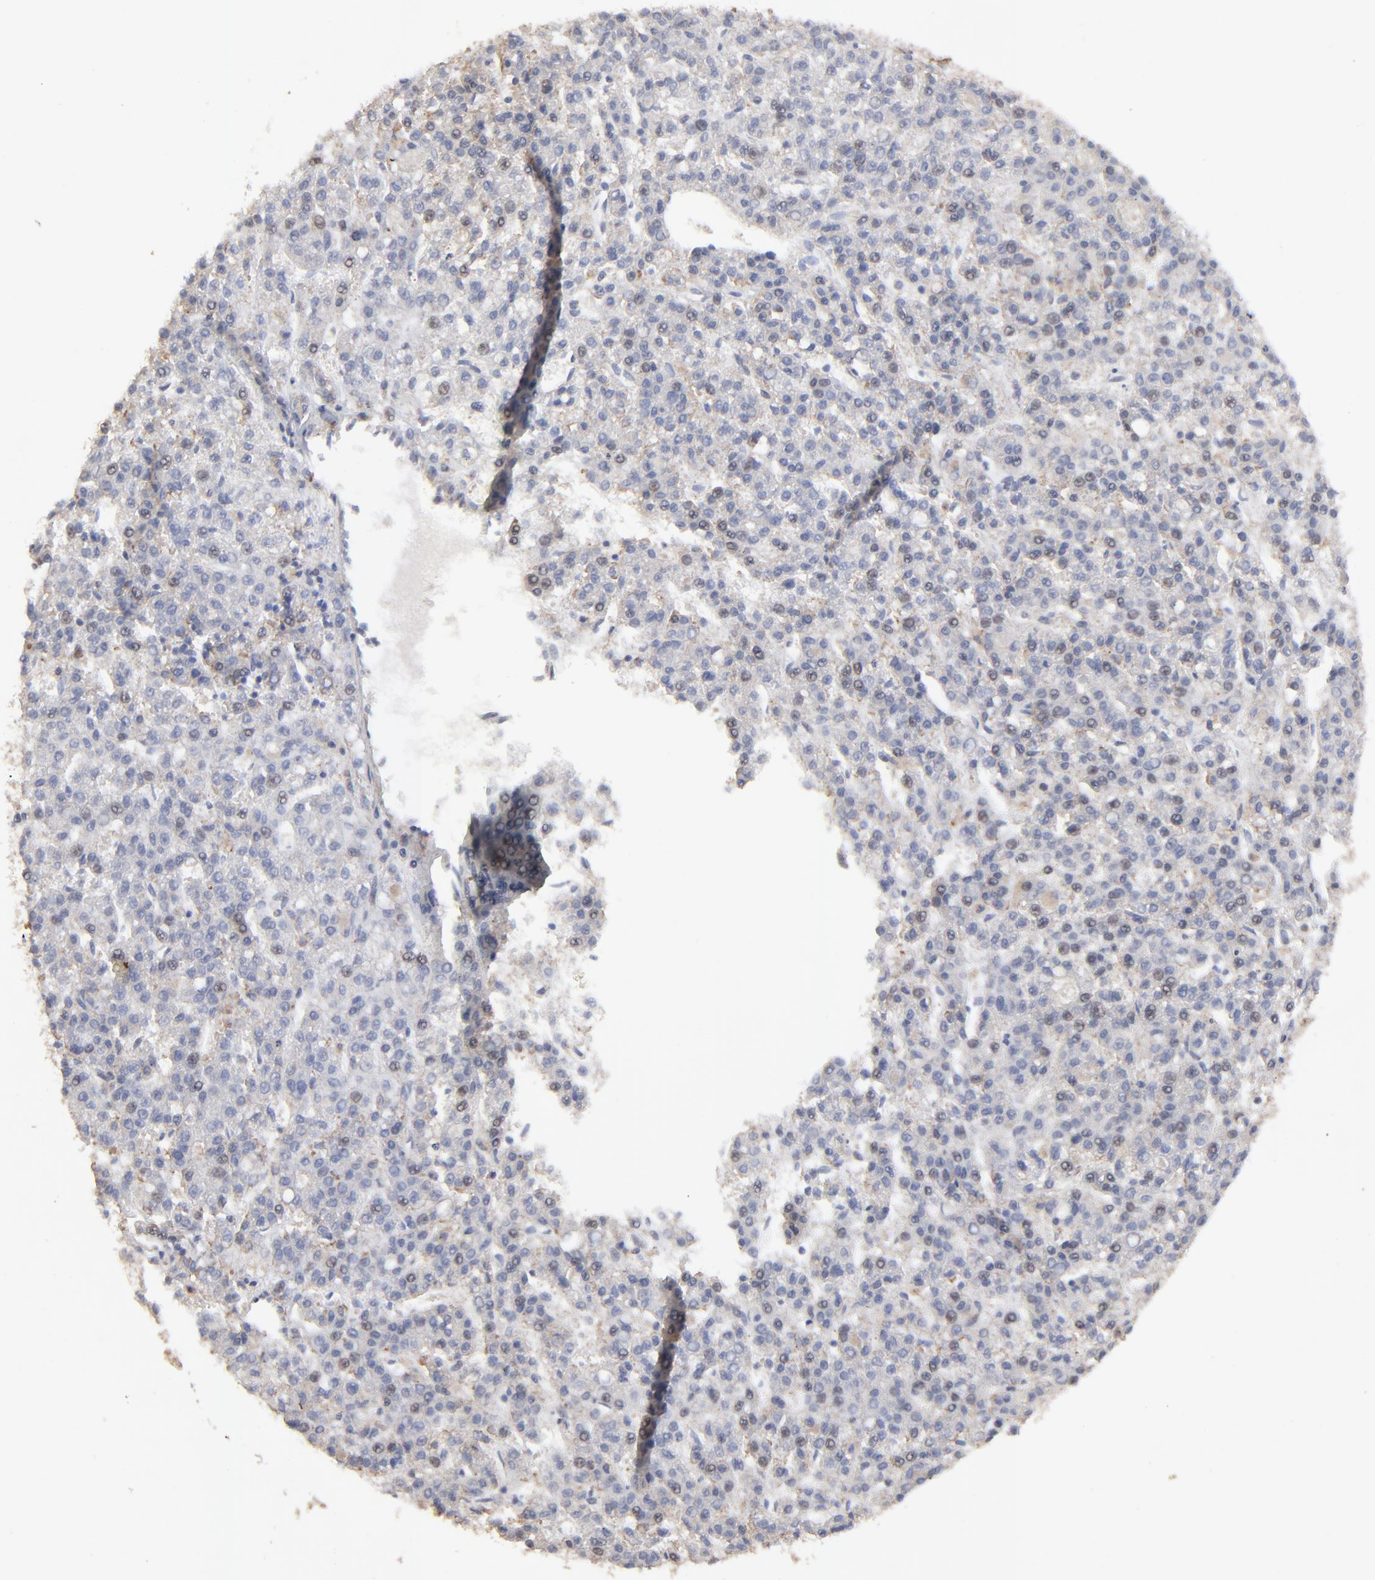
{"staining": {"intensity": "negative", "quantity": "none", "location": "none"}, "tissue": "liver cancer", "cell_type": "Tumor cells", "image_type": "cancer", "snomed": [{"axis": "morphology", "description": "Carcinoma, Hepatocellular, NOS"}, {"axis": "topography", "description": "Liver"}], "caption": "The IHC histopathology image has no significant expression in tumor cells of hepatocellular carcinoma (liver) tissue. (Brightfield microscopy of DAB immunohistochemistry at high magnification).", "gene": "ELP2", "patient": {"sex": "male", "age": 70}}